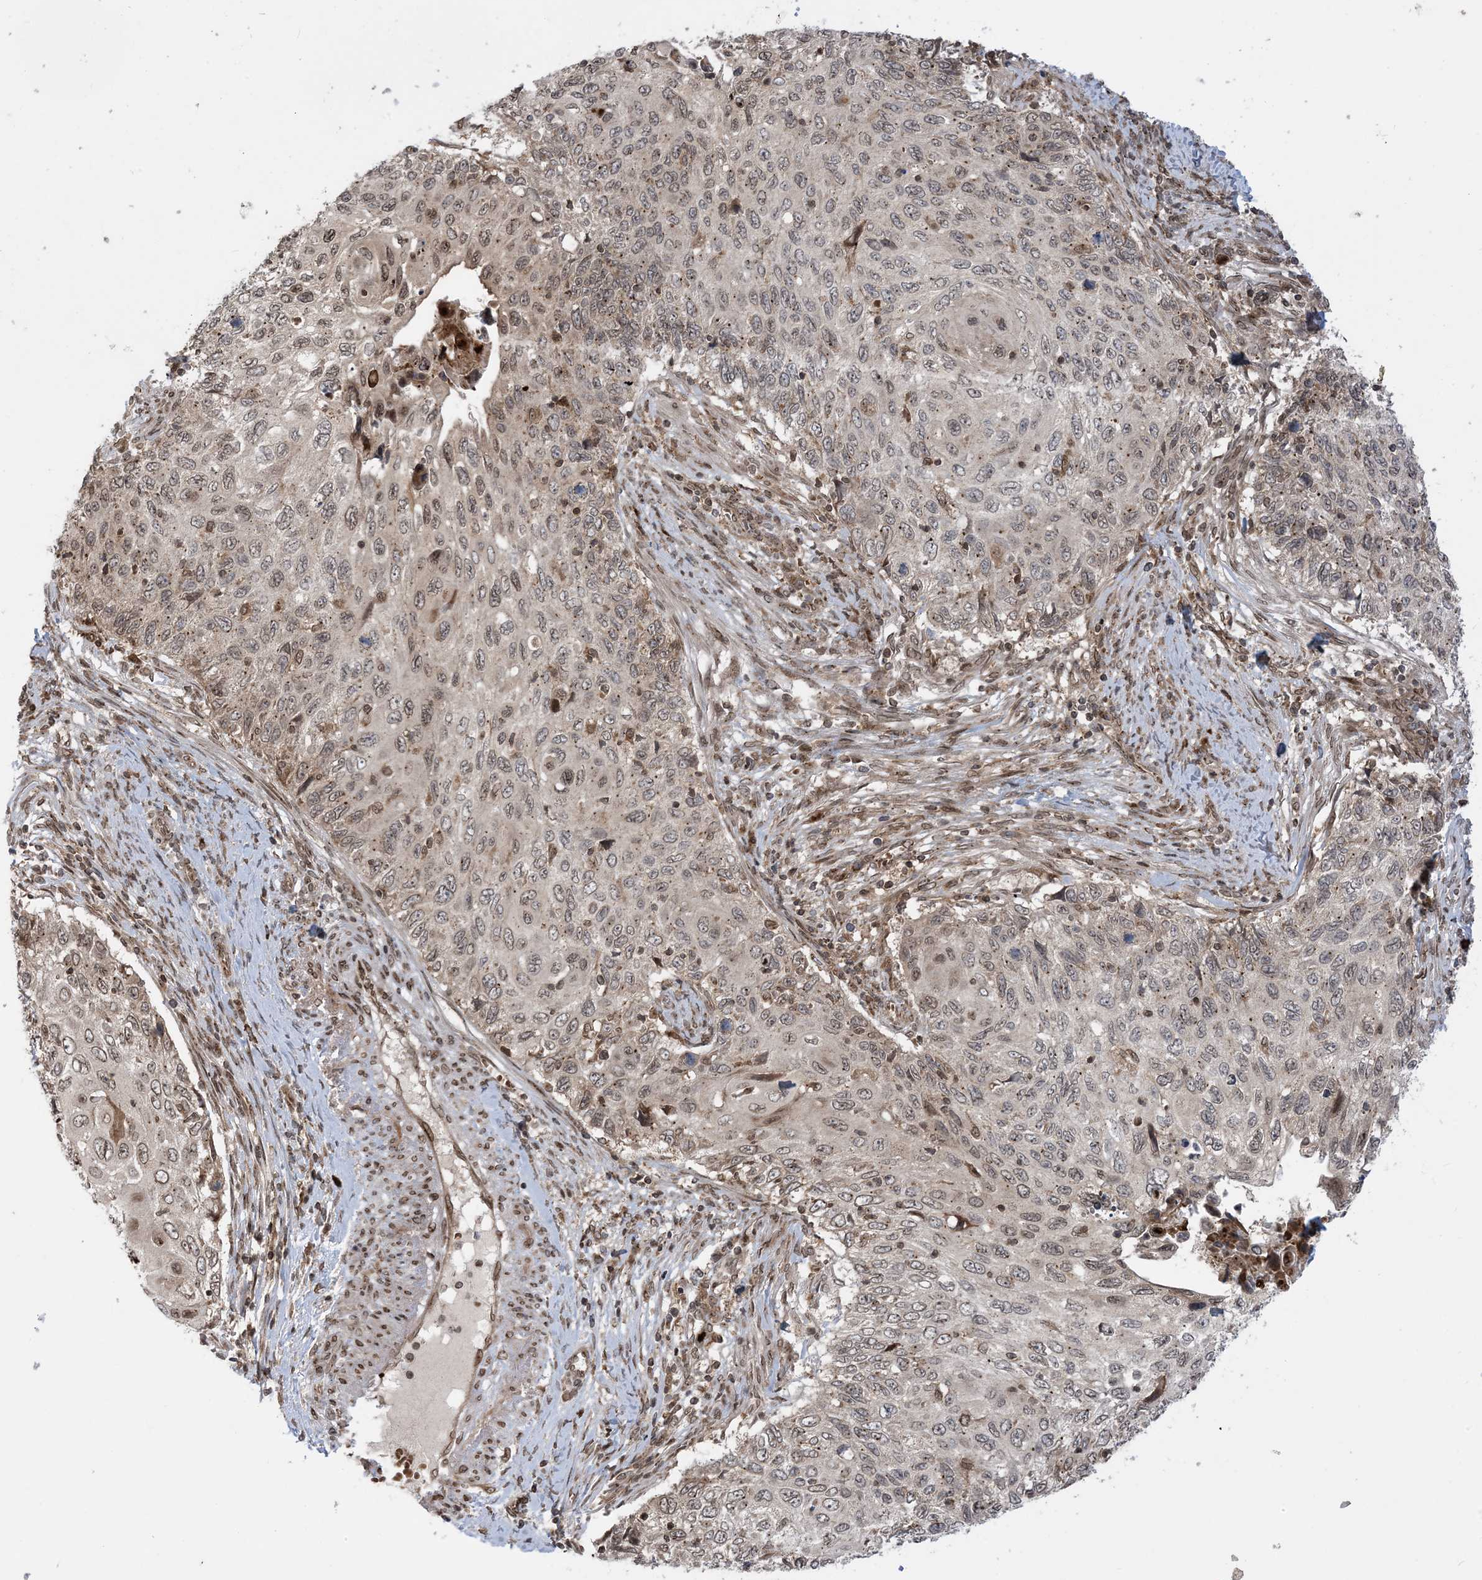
{"staining": {"intensity": "weak", "quantity": "25%-75%", "location": "cytoplasmic/membranous,nuclear"}, "tissue": "cervical cancer", "cell_type": "Tumor cells", "image_type": "cancer", "snomed": [{"axis": "morphology", "description": "Squamous cell carcinoma, NOS"}, {"axis": "topography", "description": "Cervix"}], "caption": "Protein staining reveals weak cytoplasmic/membranous and nuclear expression in approximately 25%-75% of tumor cells in cervical cancer (squamous cell carcinoma).", "gene": "CASP4", "patient": {"sex": "female", "age": 70}}